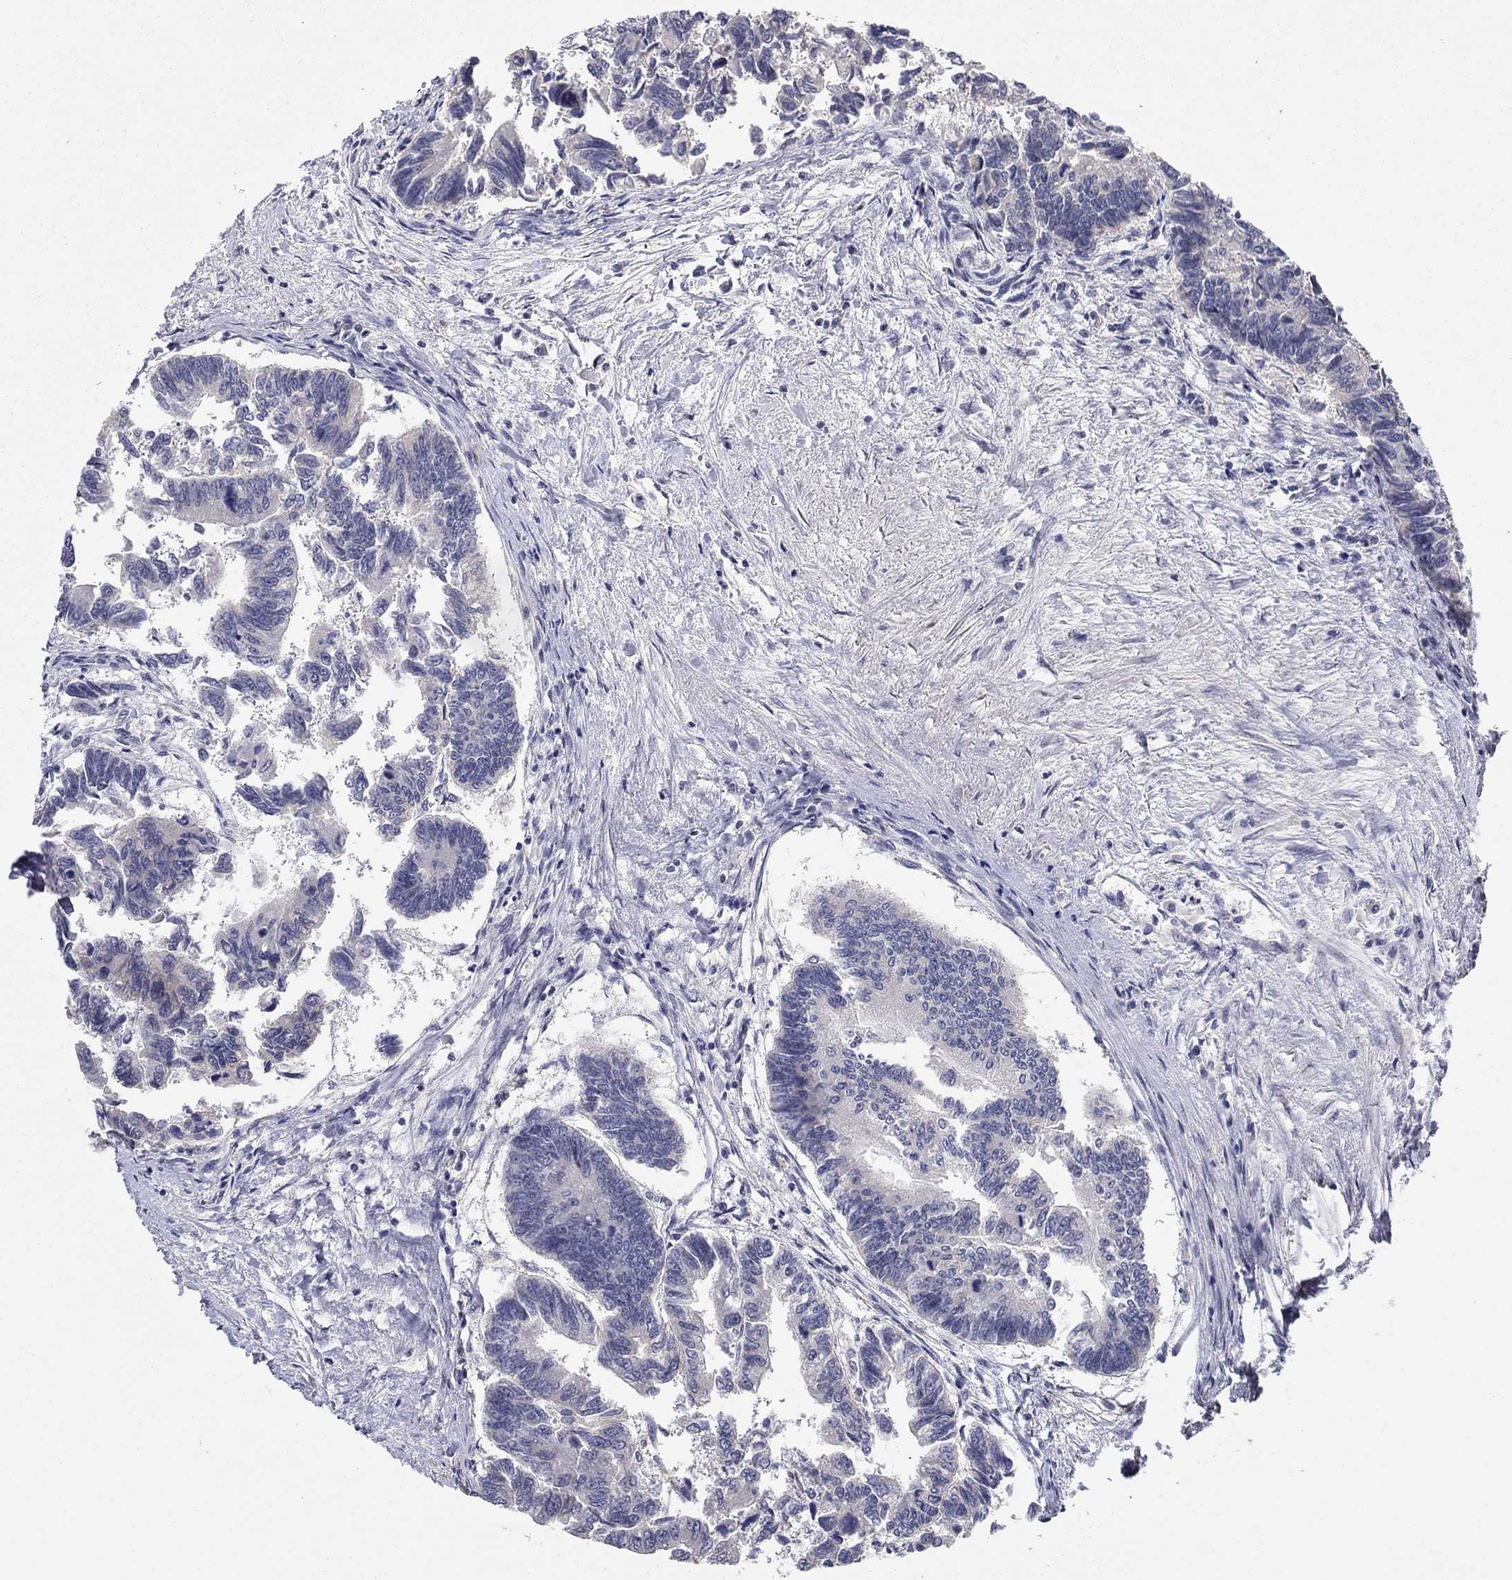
{"staining": {"intensity": "negative", "quantity": "none", "location": "none"}, "tissue": "colorectal cancer", "cell_type": "Tumor cells", "image_type": "cancer", "snomed": [{"axis": "morphology", "description": "Adenocarcinoma, NOS"}, {"axis": "topography", "description": "Colon"}], "caption": "Immunohistochemistry (IHC) histopathology image of neoplastic tissue: adenocarcinoma (colorectal) stained with DAB (3,3'-diaminobenzidine) exhibits no significant protein staining in tumor cells.", "gene": "LPCAT4", "patient": {"sex": "female", "age": 65}}